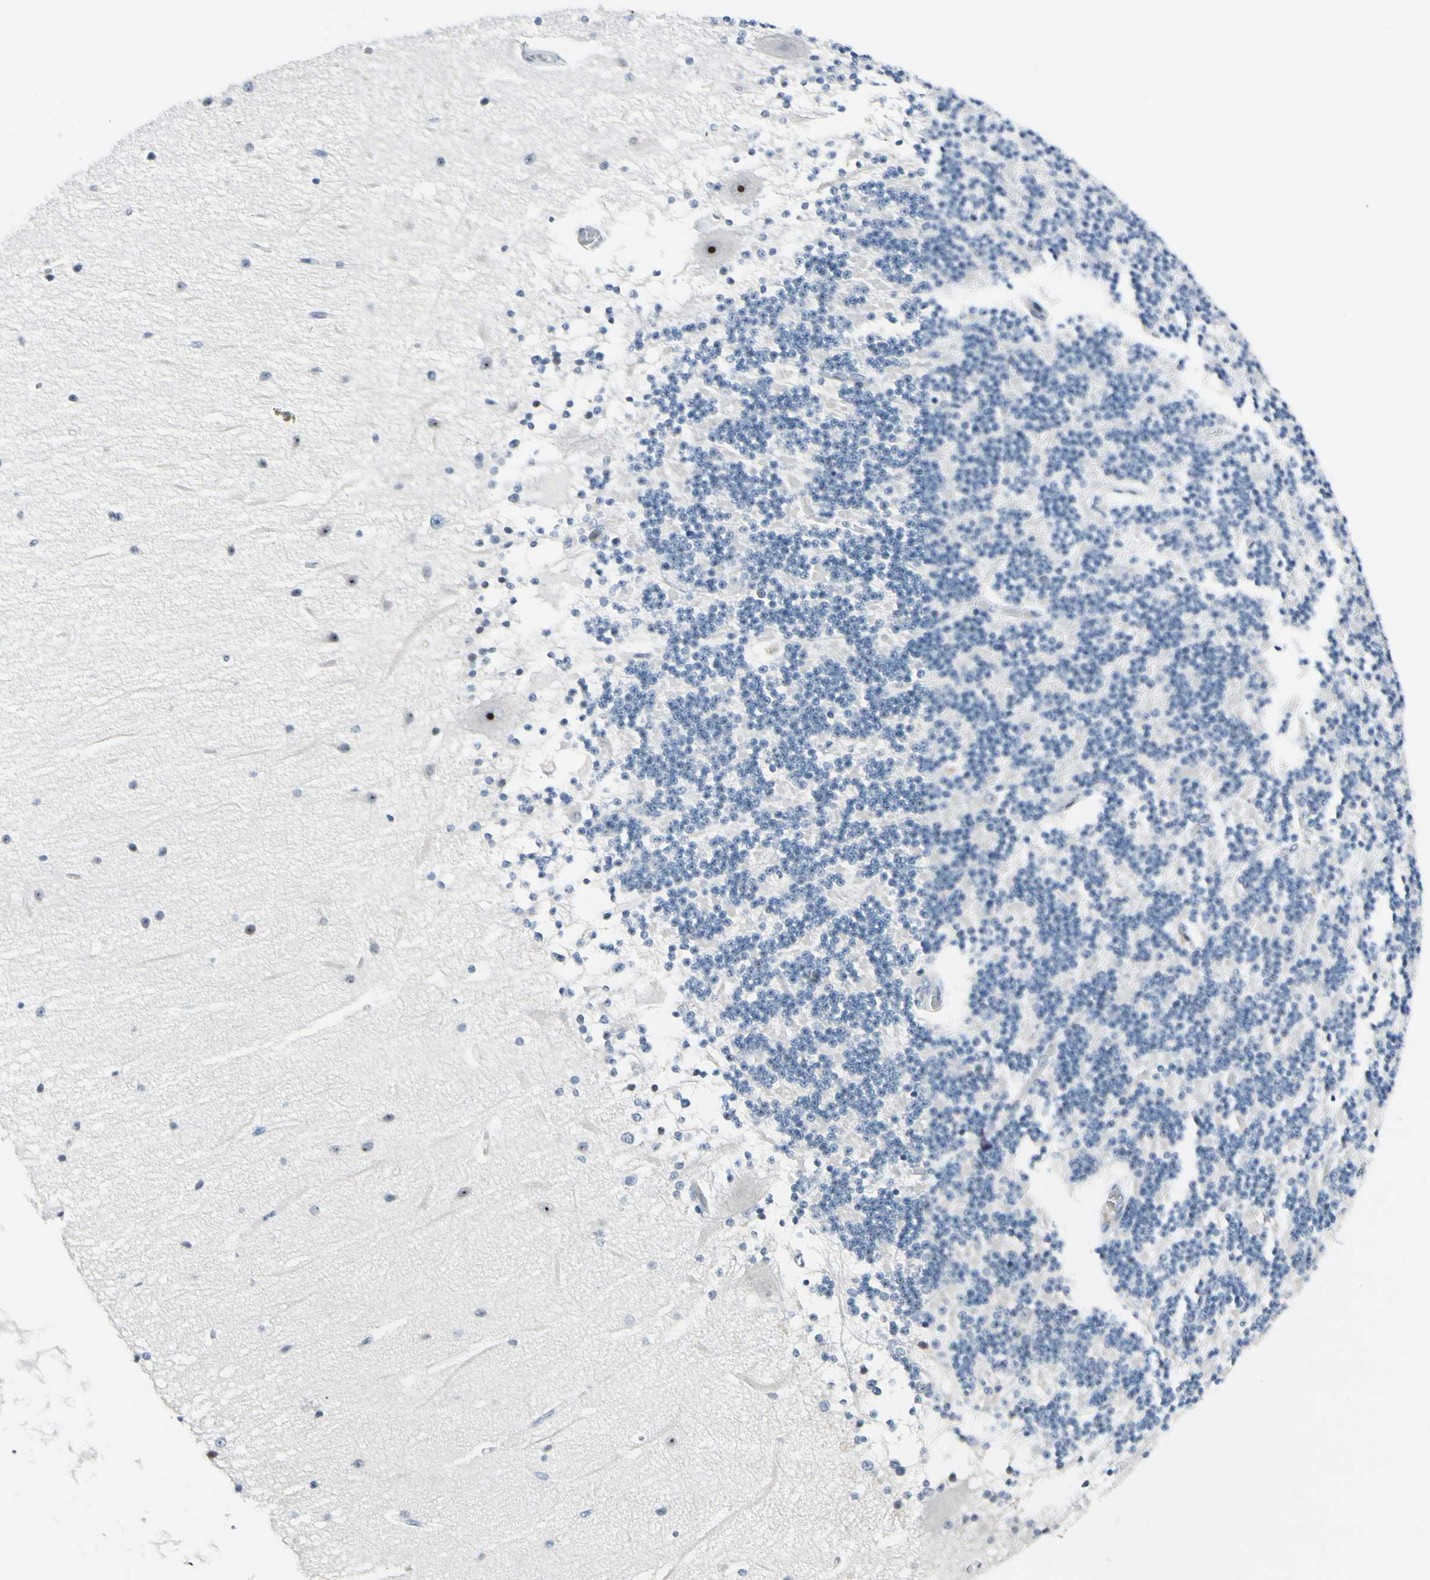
{"staining": {"intensity": "negative", "quantity": "none", "location": "none"}, "tissue": "cerebellum", "cell_type": "Cells in granular layer", "image_type": "normal", "snomed": [{"axis": "morphology", "description": "Normal tissue, NOS"}, {"axis": "topography", "description": "Cerebellum"}], "caption": "Immunohistochemical staining of normal human cerebellum shows no significant staining in cells in granular layer.", "gene": "ZSCAN1", "patient": {"sex": "female", "age": 54}}